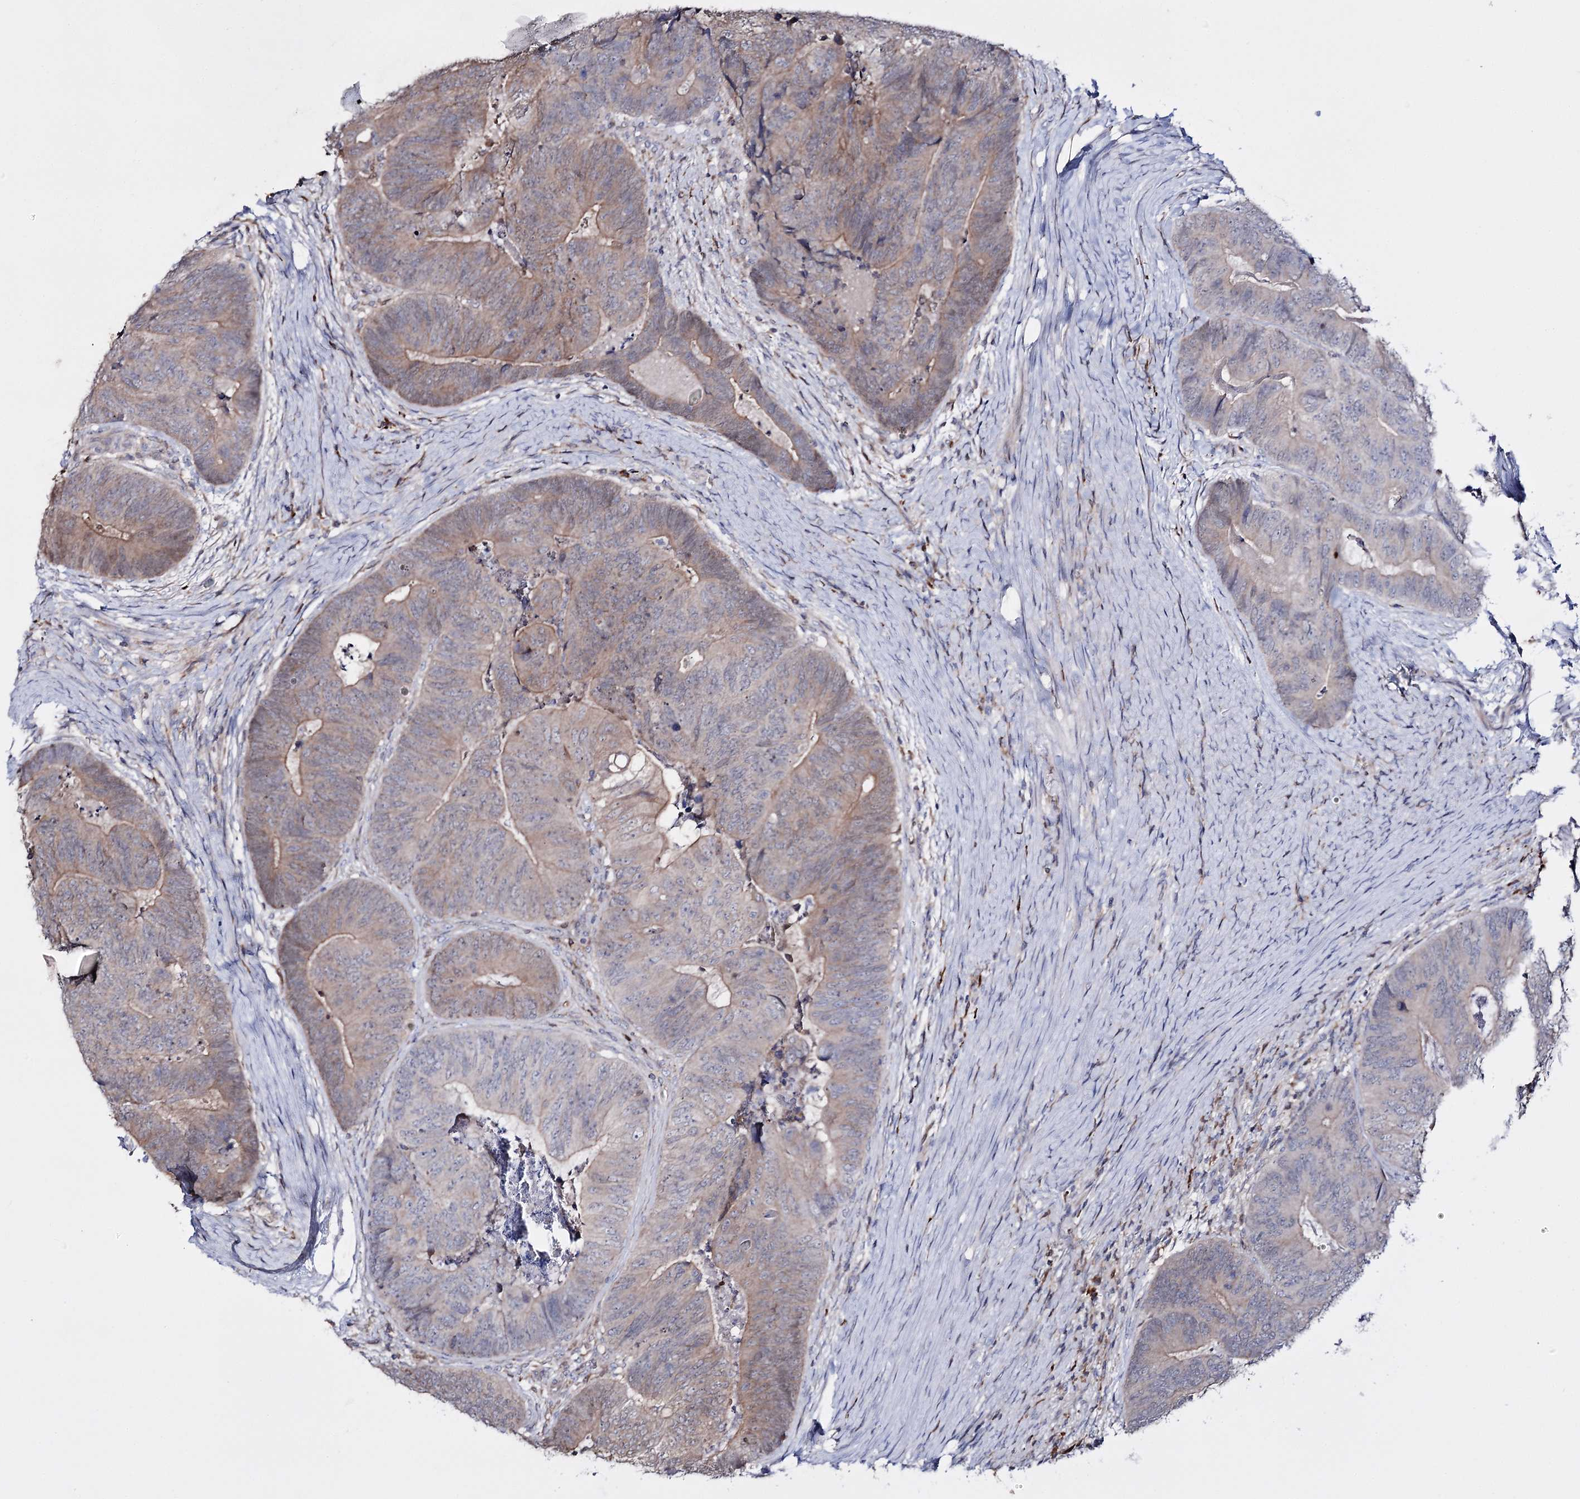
{"staining": {"intensity": "moderate", "quantity": "<25%", "location": "cytoplasmic/membranous"}, "tissue": "colorectal cancer", "cell_type": "Tumor cells", "image_type": "cancer", "snomed": [{"axis": "morphology", "description": "Adenocarcinoma, NOS"}, {"axis": "topography", "description": "Colon"}], "caption": "Colorectal cancer stained for a protein (brown) demonstrates moderate cytoplasmic/membranous positive expression in approximately <25% of tumor cells.", "gene": "PTER", "patient": {"sex": "female", "age": 67}}